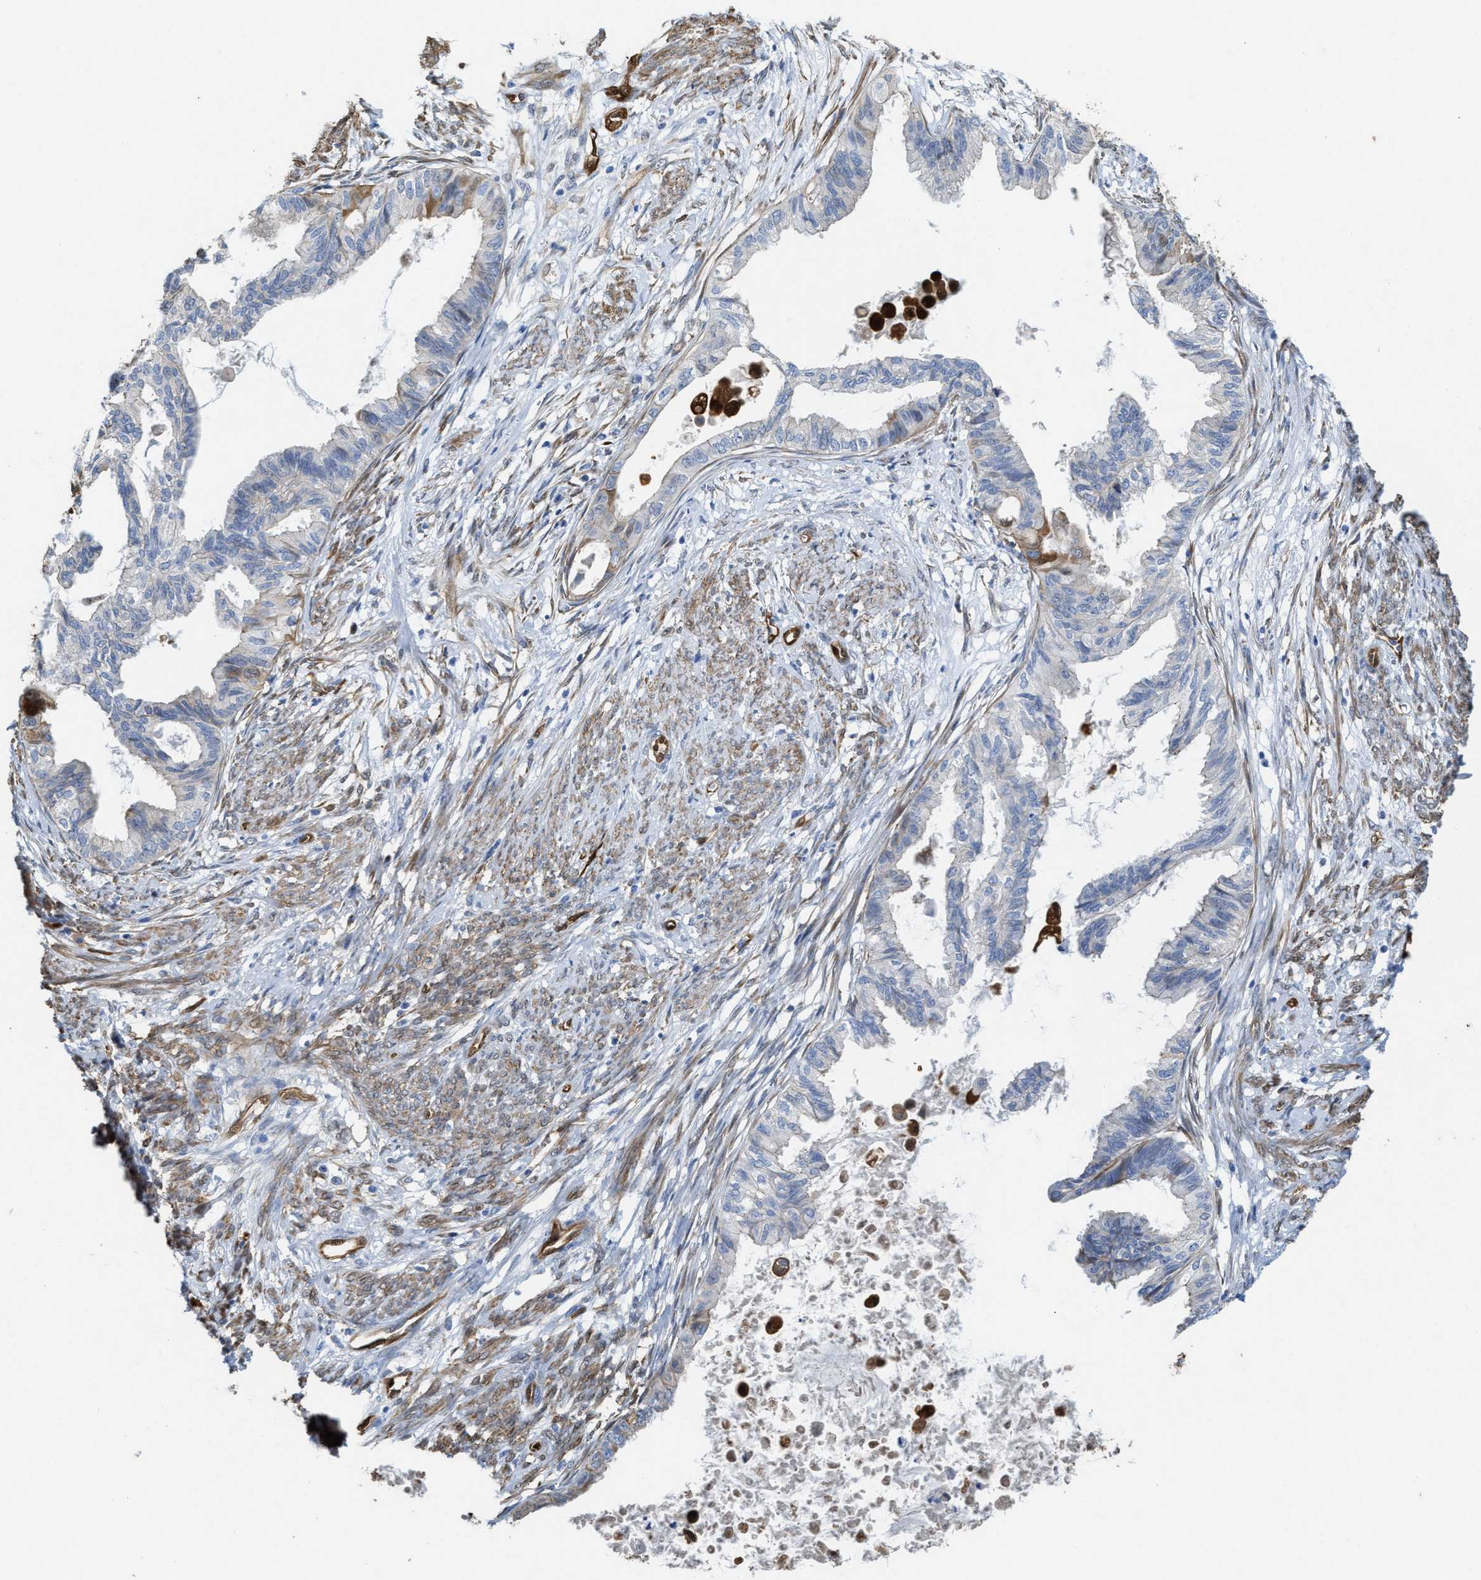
{"staining": {"intensity": "negative", "quantity": "none", "location": "none"}, "tissue": "cervical cancer", "cell_type": "Tumor cells", "image_type": "cancer", "snomed": [{"axis": "morphology", "description": "Normal tissue, NOS"}, {"axis": "morphology", "description": "Adenocarcinoma, NOS"}, {"axis": "topography", "description": "Cervix"}, {"axis": "topography", "description": "Endometrium"}], "caption": "Immunohistochemistry (IHC) of cervical cancer exhibits no expression in tumor cells. (DAB (3,3'-diaminobenzidine) immunohistochemistry (IHC) with hematoxylin counter stain).", "gene": "ASS1", "patient": {"sex": "female", "age": 86}}